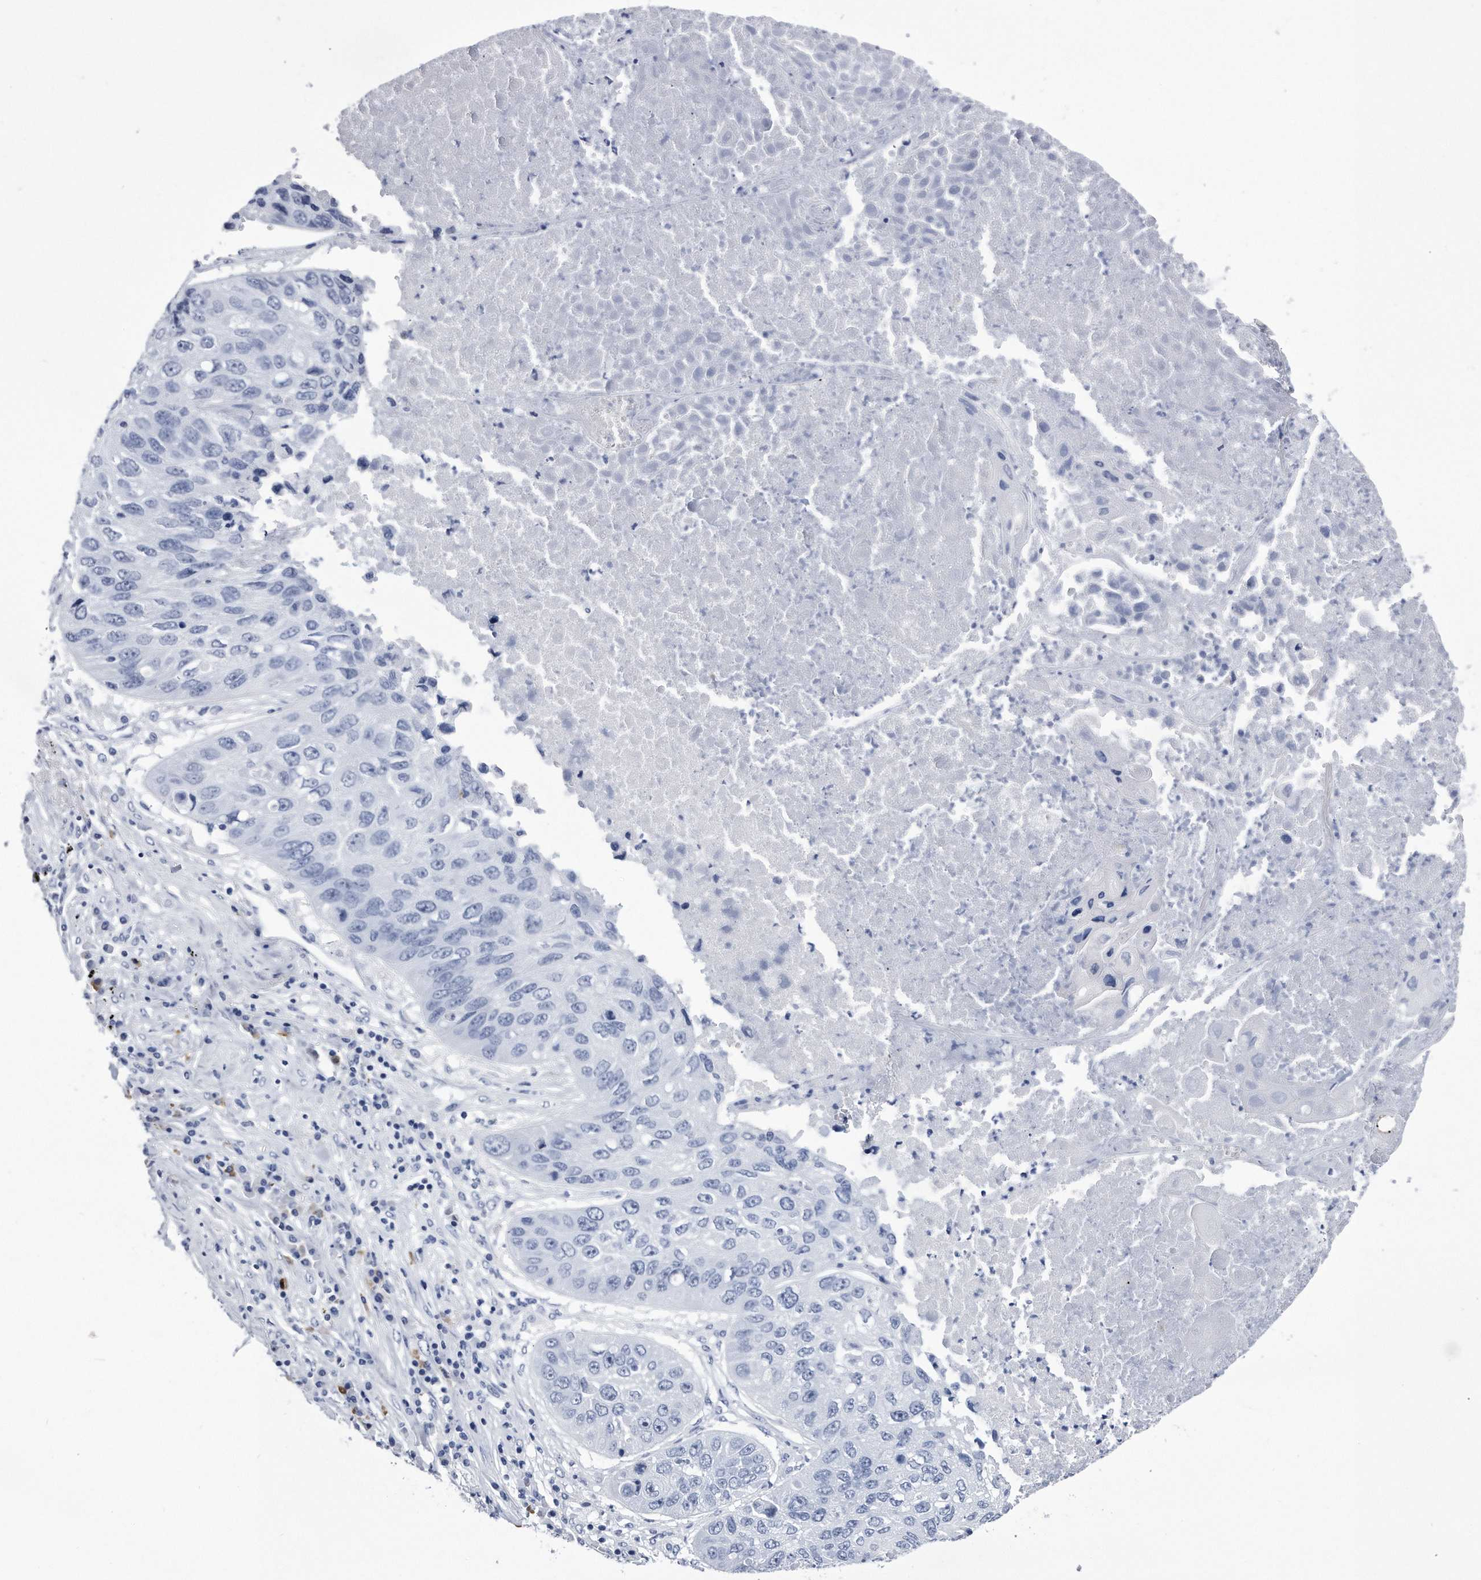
{"staining": {"intensity": "negative", "quantity": "none", "location": "none"}, "tissue": "lung cancer", "cell_type": "Tumor cells", "image_type": "cancer", "snomed": [{"axis": "morphology", "description": "Squamous cell carcinoma, NOS"}, {"axis": "topography", "description": "Lung"}], "caption": "Immunohistochemistry micrograph of human lung cancer (squamous cell carcinoma) stained for a protein (brown), which demonstrates no positivity in tumor cells.", "gene": "KCTD8", "patient": {"sex": "male", "age": 61}}